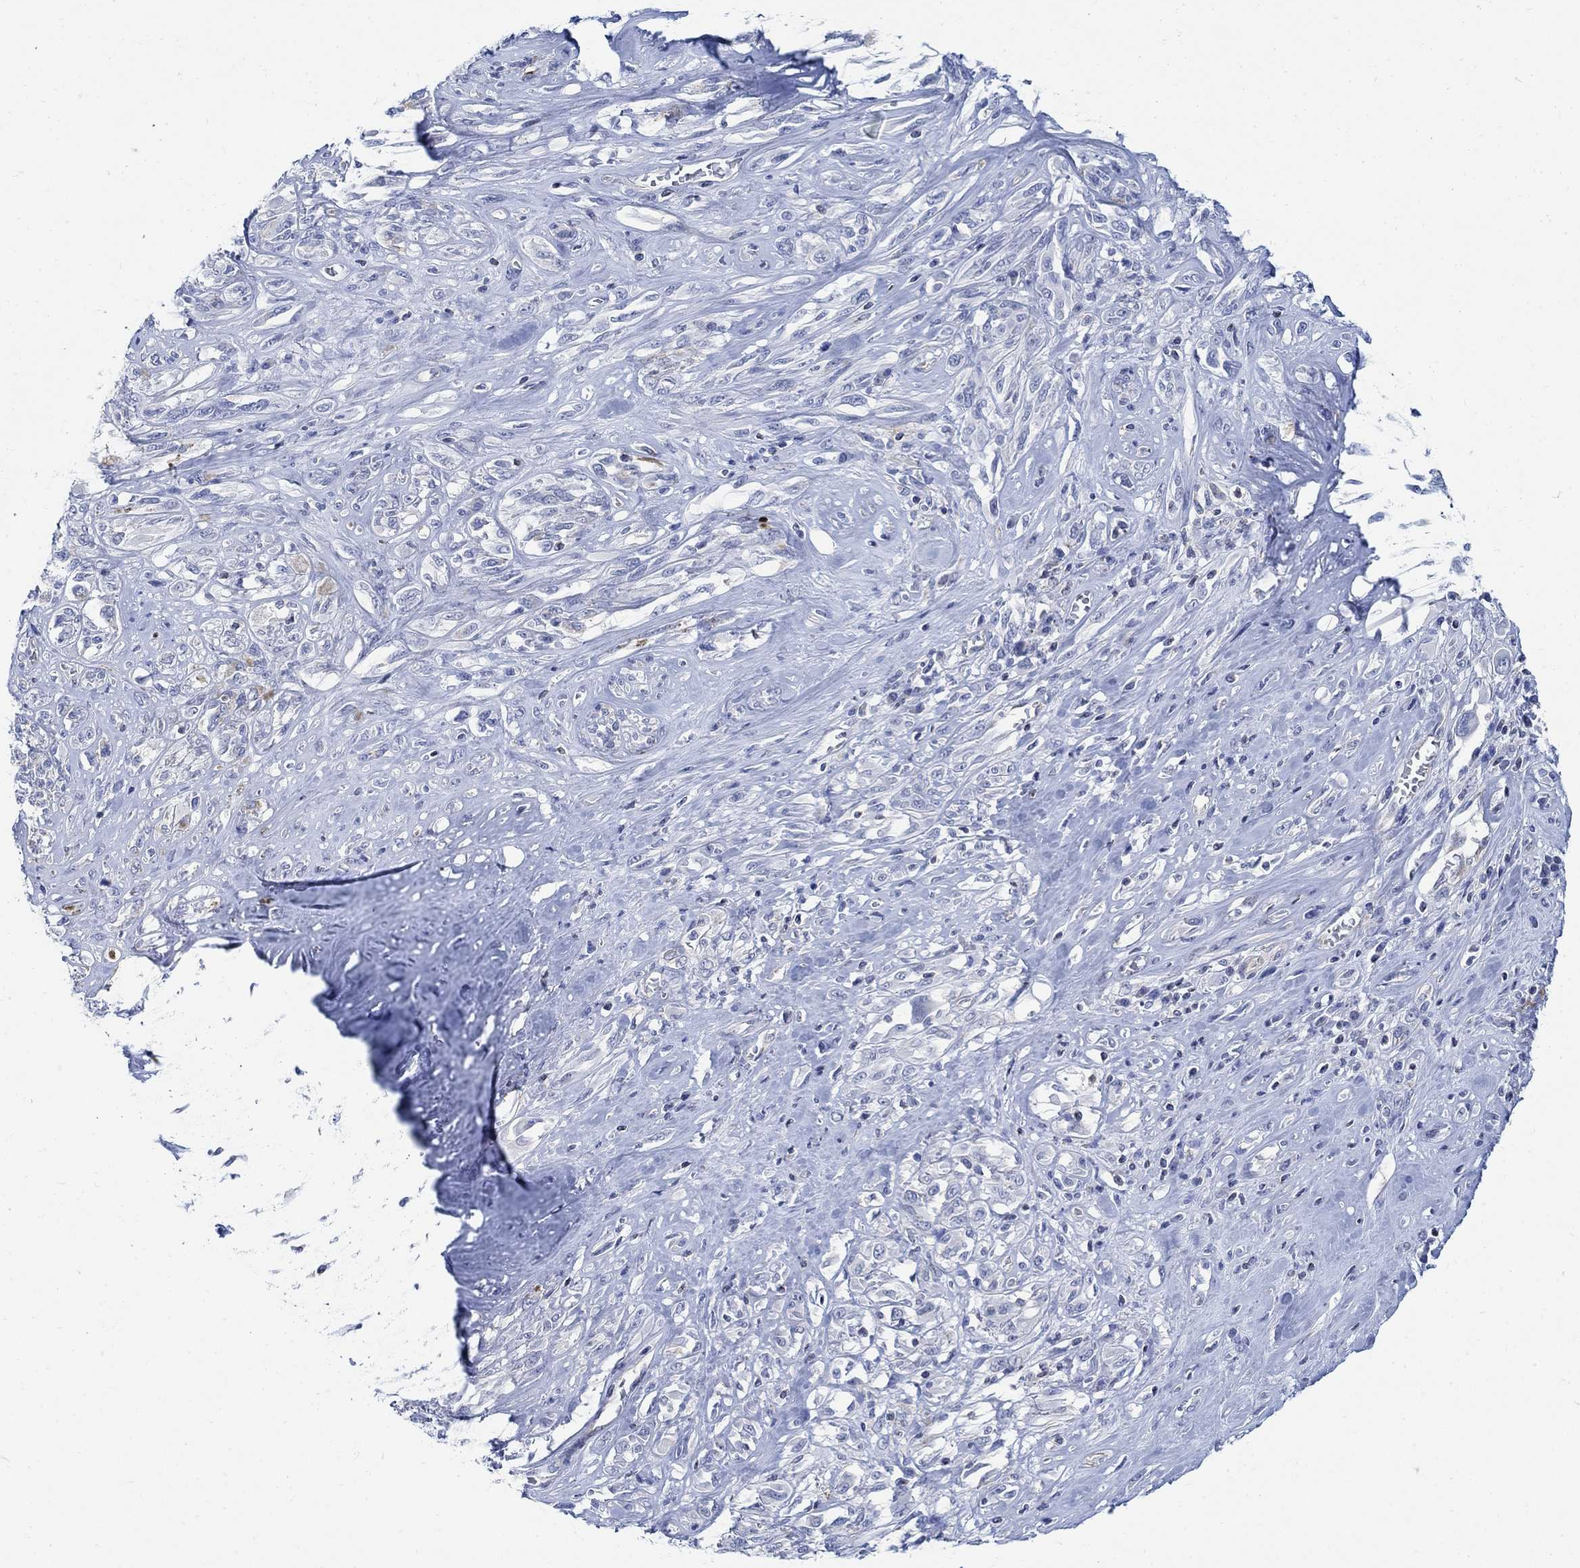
{"staining": {"intensity": "negative", "quantity": "none", "location": "none"}, "tissue": "melanoma", "cell_type": "Tumor cells", "image_type": "cancer", "snomed": [{"axis": "morphology", "description": "Malignant melanoma, NOS"}, {"axis": "topography", "description": "Skin"}], "caption": "Immunohistochemistry image of melanoma stained for a protein (brown), which demonstrates no expression in tumor cells. (Stains: DAB (3,3'-diaminobenzidine) IHC with hematoxylin counter stain, Microscopy: brightfield microscopy at high magnification).", "gene": "PHF21B", "patient": {"sex": "female", "age": 91}}